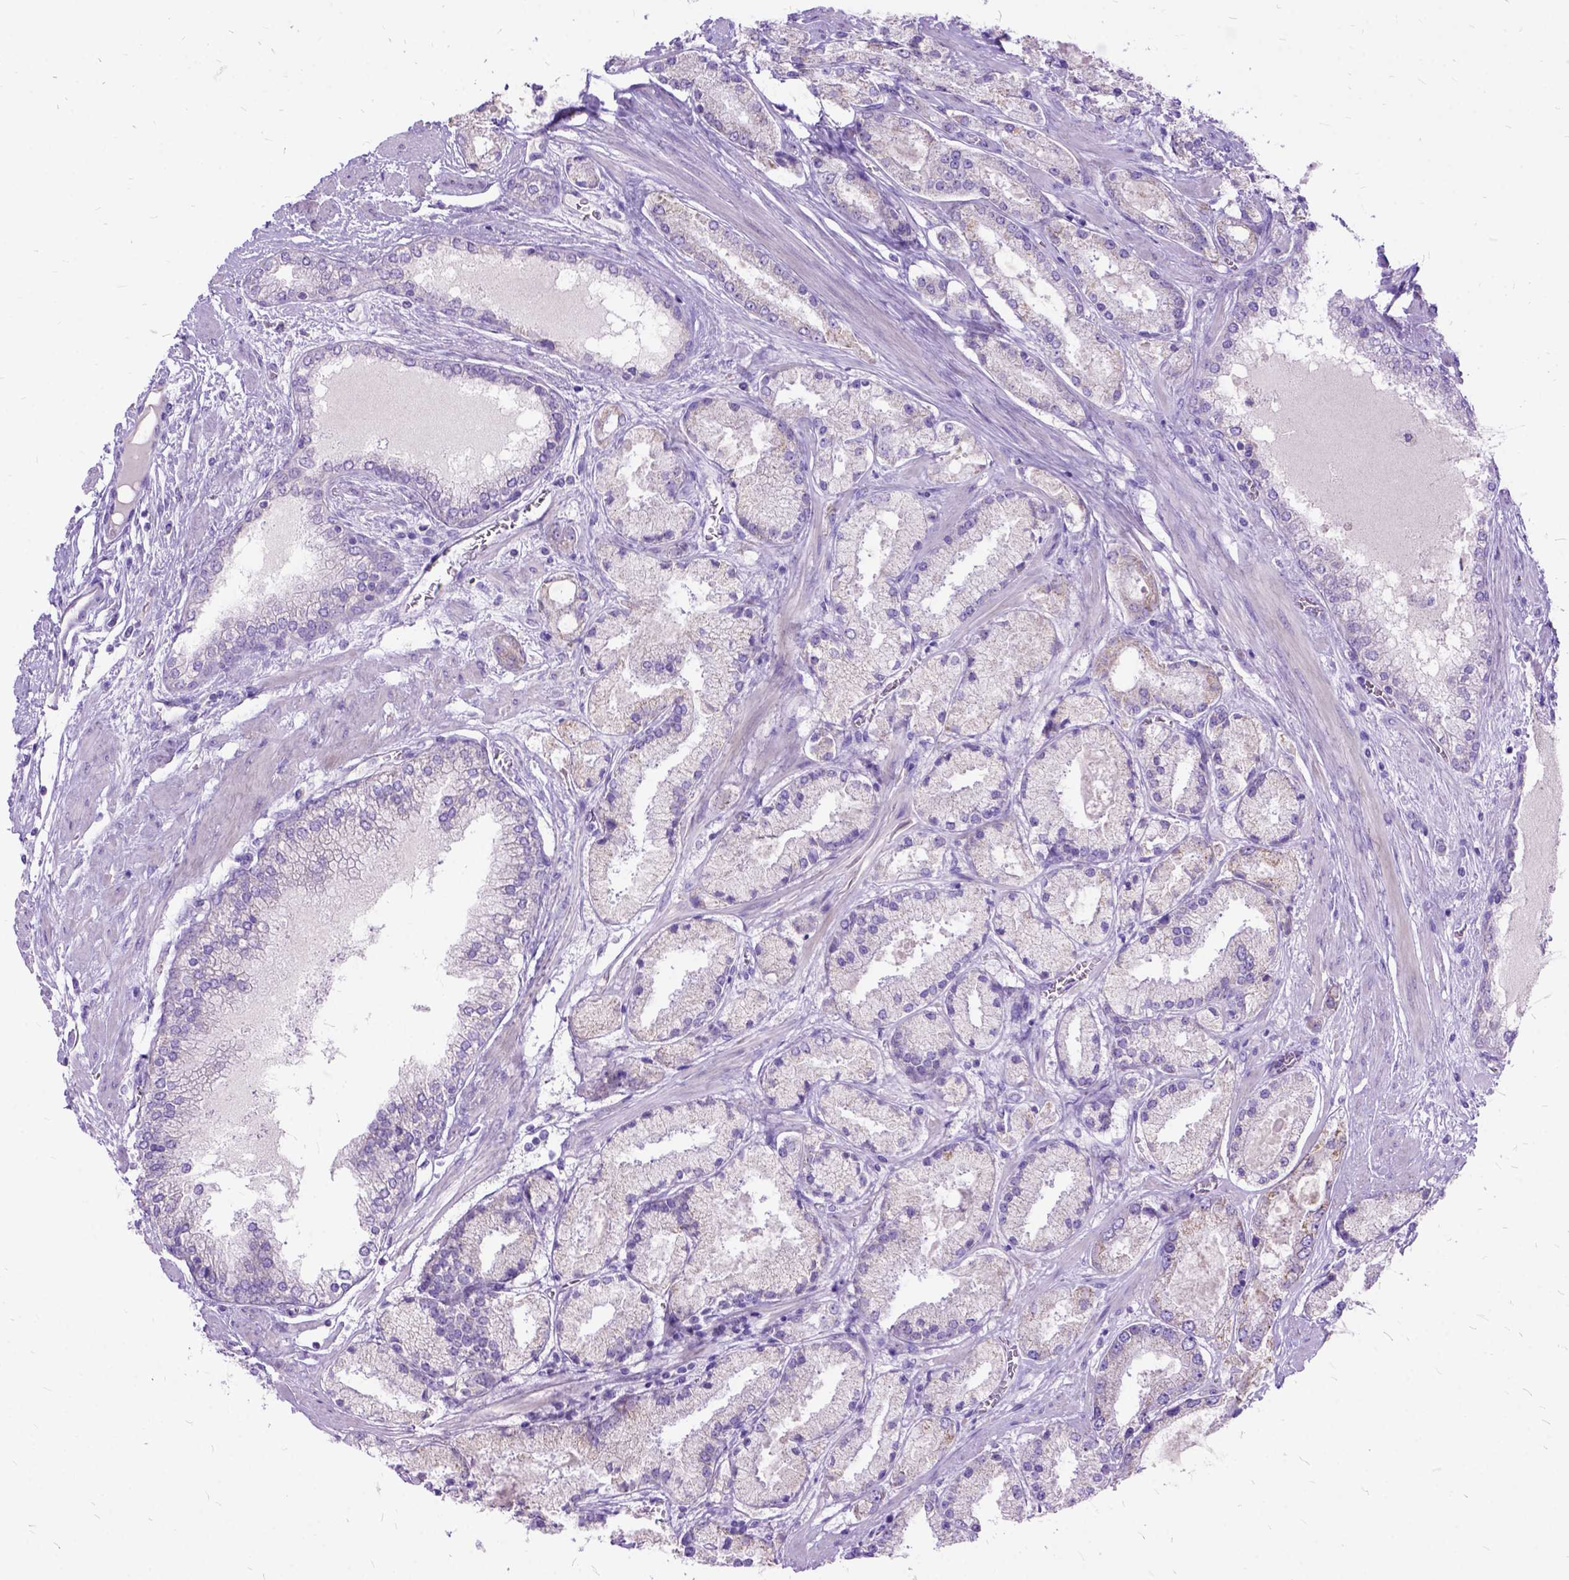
{"staining": {"intensity": "negative", "quantity": "none", "location": "none"}, "tissue": "prostate cancer", "cell_type": "Tumor cells", "image_type": "cancer", "snomed": [{"axis": "morphology", "description": "Adenocarcinoma, High grade"}, {"axis": "topography", "description": "Prostate"}], "caption": "Immunohistochemical staining of human prostate cancer (adenocarcinoma (high-grade)) reveals no significant staining in tumor cells.", "gene": "CTAG2", "patient": {"sex": "male", "age": 67}}